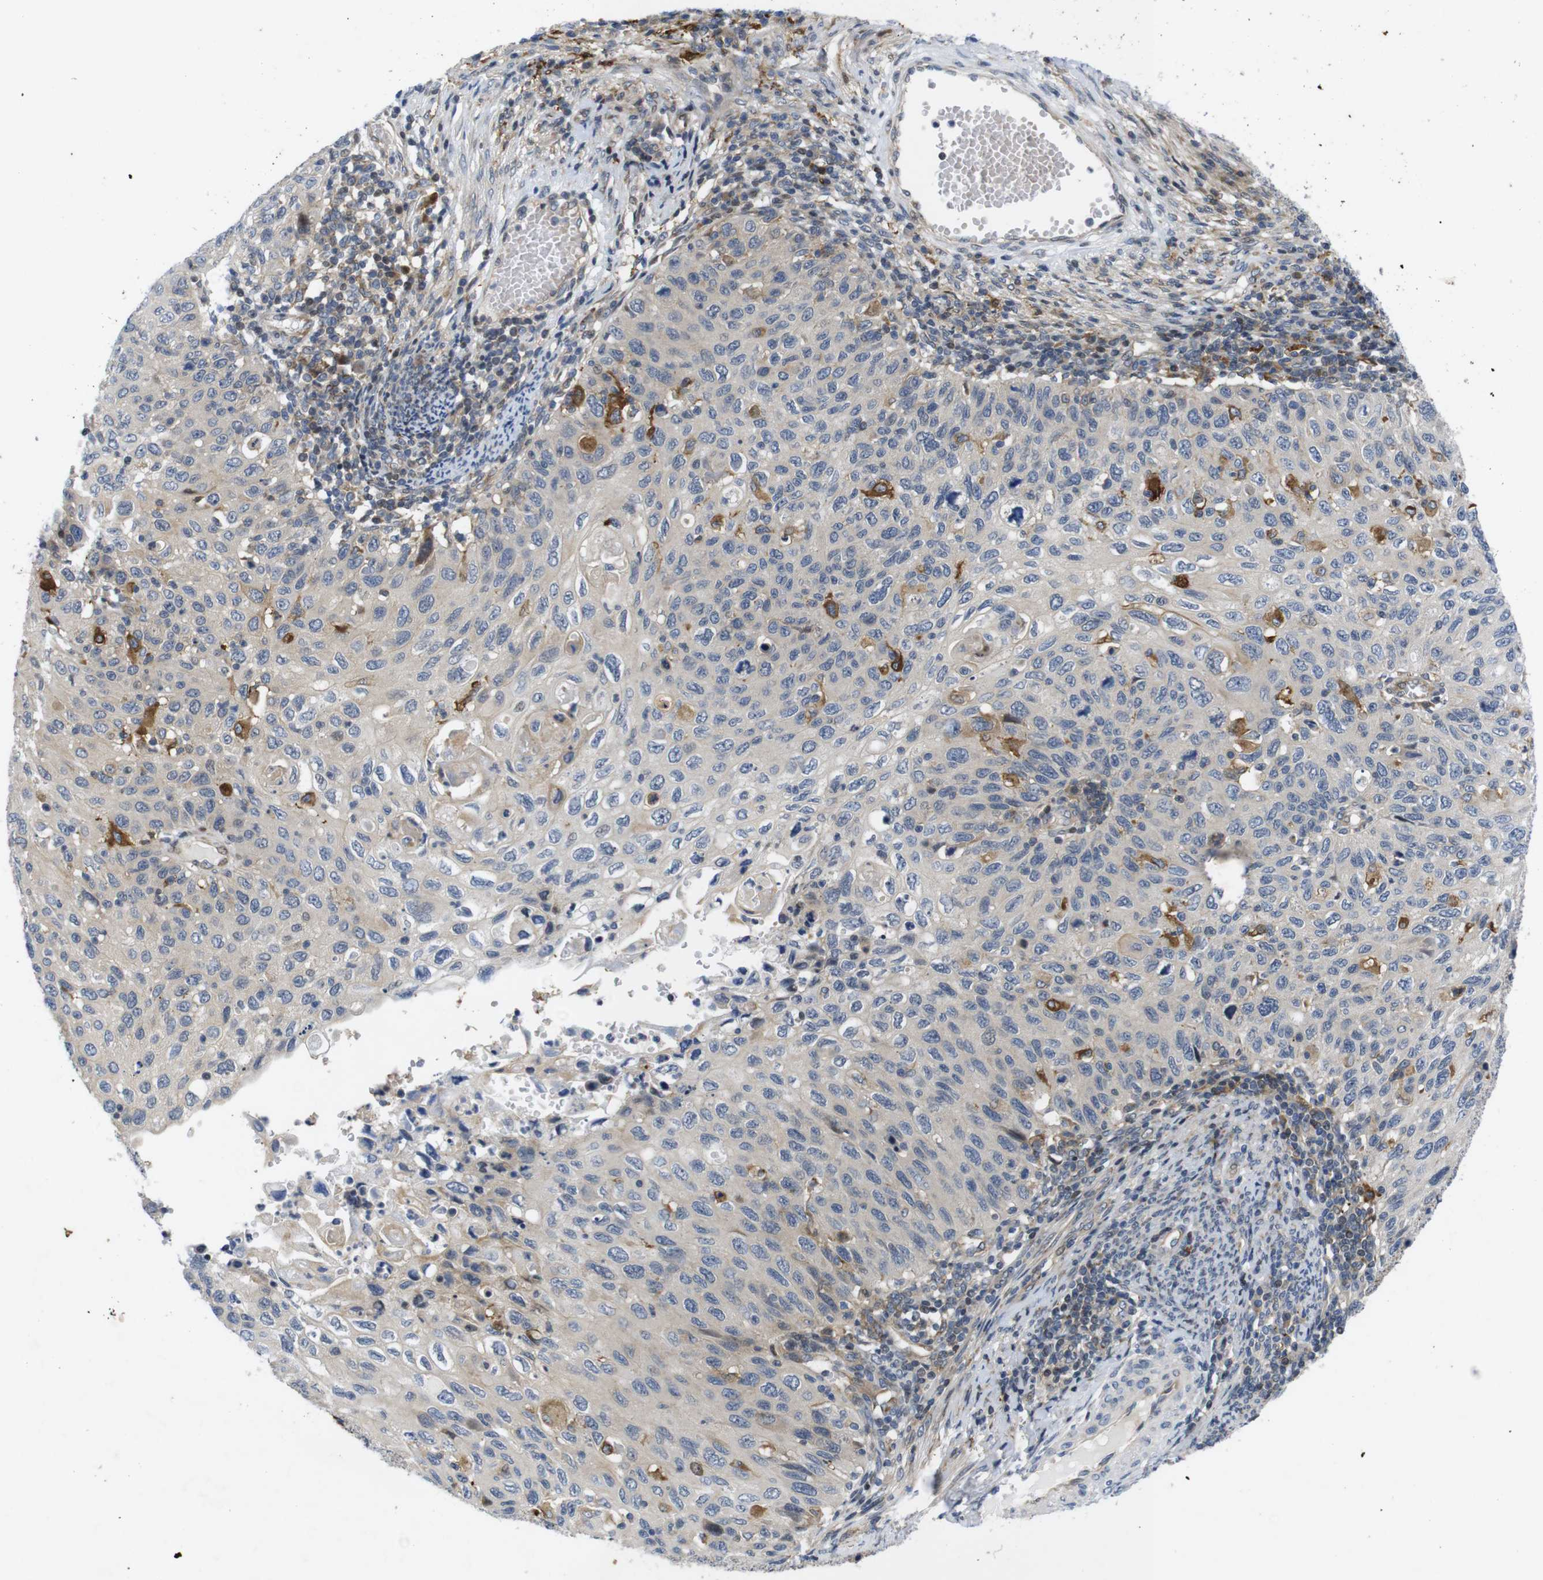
{"staining": {"intensity": "weak", "quantity": ">75%", "location": "cytoplasmic/membranous"}, "tissue": "cervical cancer", "cell_type": "Tumor cells", "image_type": "cancer", "snomed": [{"axis": "morphology", "description": "Squamous cell carcinoma, NOS"}, {"axis": "topography", "description": "Cervix"}], "caption": "IHC staining of cervical cancer (squamous cell carcinoma), which exhibits low levels of weak cytoplasmic/membranous positivity in approximately >75% of tumor cells indicating weak cytoplasmic/membranous protein expression. The staining was performed using DAB (3,3'-diaminobenzidine) (brown) for protein detection and nuclei were counterstained in hematoxylin (blue).", "gene": "ROBO2", "patient": {"sex": "female", "age": 70}}